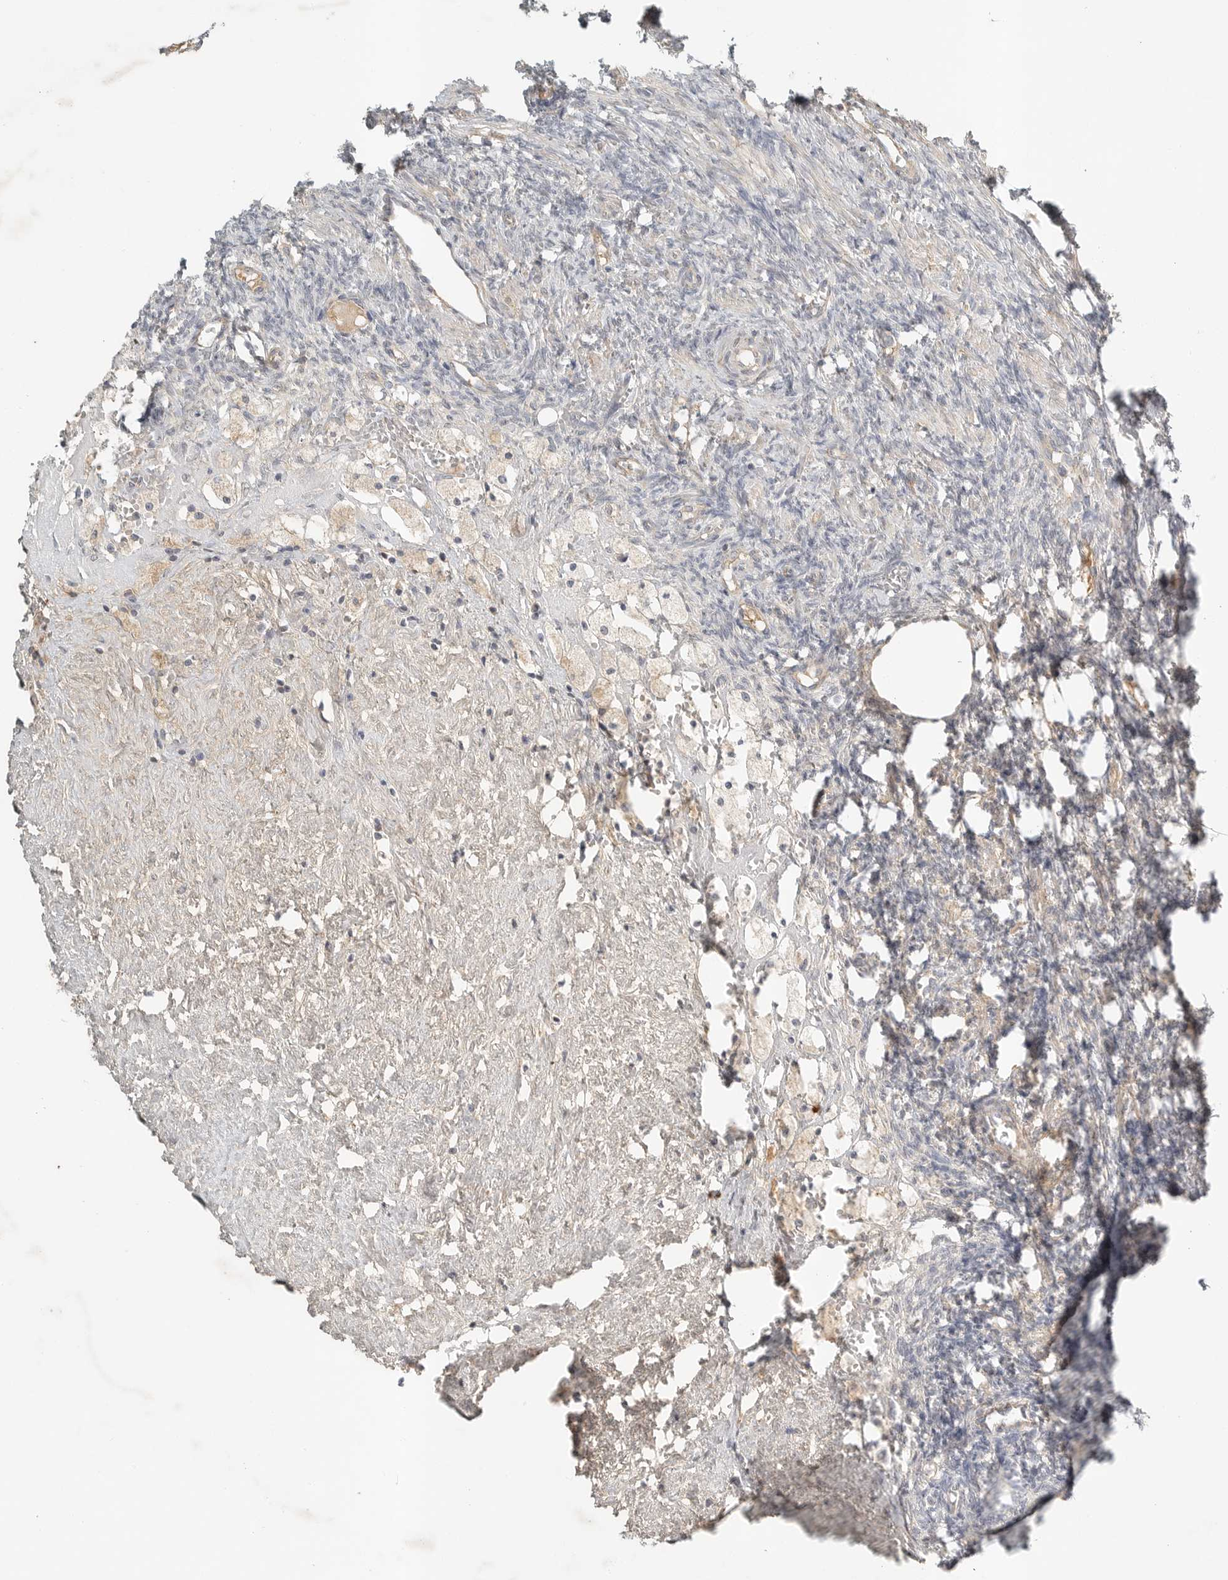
{"staining": {"intensity": "weak", "quantity": ">75%", "location": "cytoplasmic/membranous"}, "tissue": "ovary", "cell_type": "Follicle cells", "image_type": "normal", "snomed": [{"axis": "morphology", "description": "Normal tissue, NOS"}, {"axis": "topography", "description": "Ovary"}], "caption": "IHC image of unremarkable ovary: human ovary stained using IHC exhibits low levels of weak protein expression localized specifically in the cytoplasmic/membranous of follicle cells, appearing as a cytoplasmic/membranous brown color.", "gene": "SLC25A36", "patient": {"sex": "female", "age": 41}}